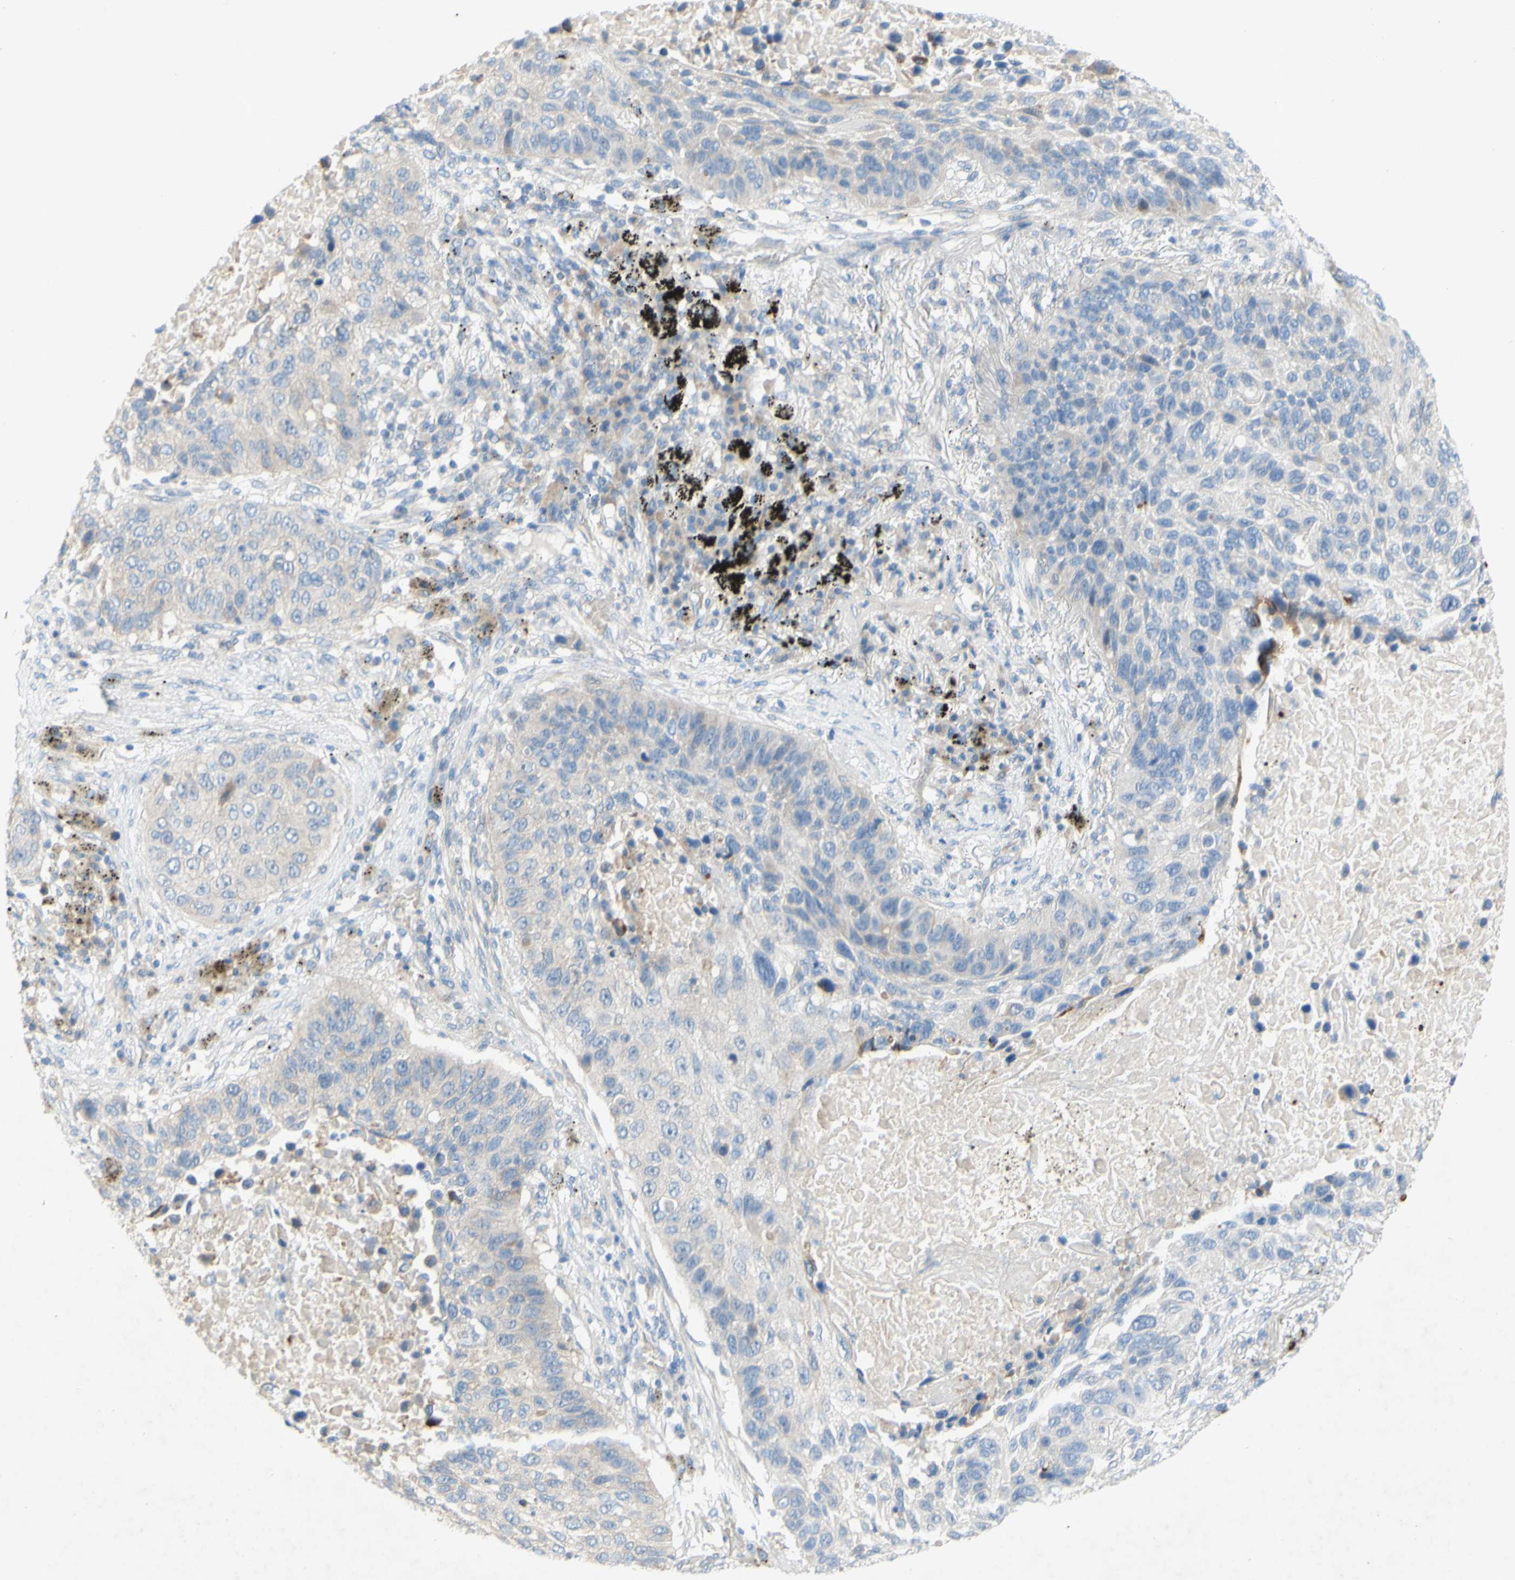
{"staining": {"intensity": "negative", "quantity": "none", "location": "none"}, "tissue": "lung cancer", "cell_type": "Tumor cells", "image_type": "cancer", "snomed": [{"axis": "morphology", "description": "Squamous cell carcinoma, NOS"}, {"axis": "topography", "description": "Lung"}], "caption": "Micrograph shows no protein expression in tumor cells of lung cancer tissue. The staining is performed using DAB (3,3'-diaminobenzidine) brown chromogen with nuclei counter-stained in using hematoxylin.", "gene": "ACADL", "patient": {"sex": "male", "age": 57}}